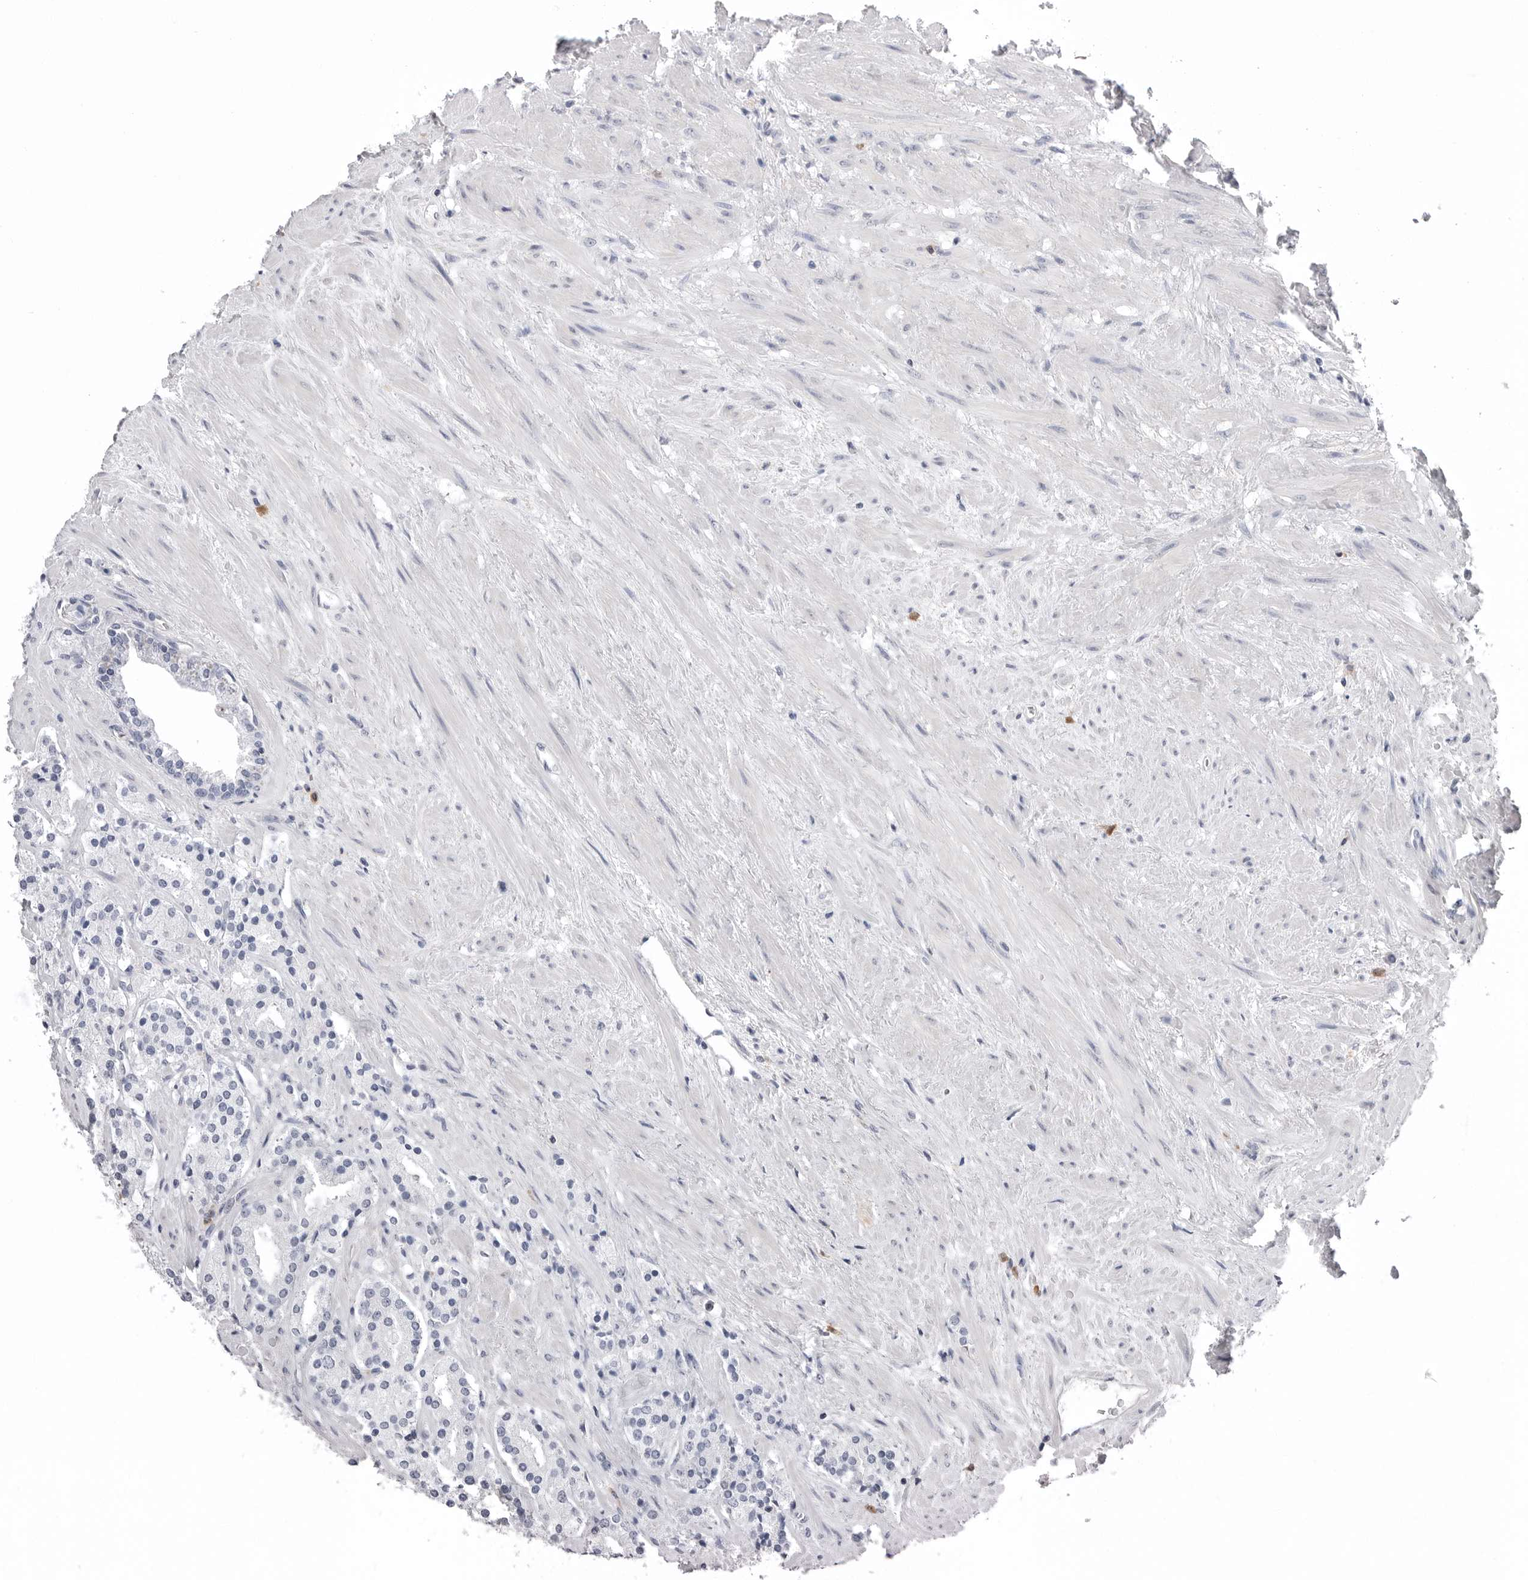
{"staining": {"intensity": "negative", "quantity": "none", "location": "none"}, "tissue": "prostate cancer", "cell_type": "Tumor cells", "image_type": "cancer", "snomed": [{"axis": "morphology", "description": "Adenocarcinoma, High grade"}, {"axis": "topography", "description": "Prostate"}], "caption": "Adenocarcinoma (high-grade) (prostate) stained for a protein using immunohistochemistry (IHC) reveals no expression tumor cells.", "gene": "DLGAP3", "patient": {"sex": "male", "age": 71}}